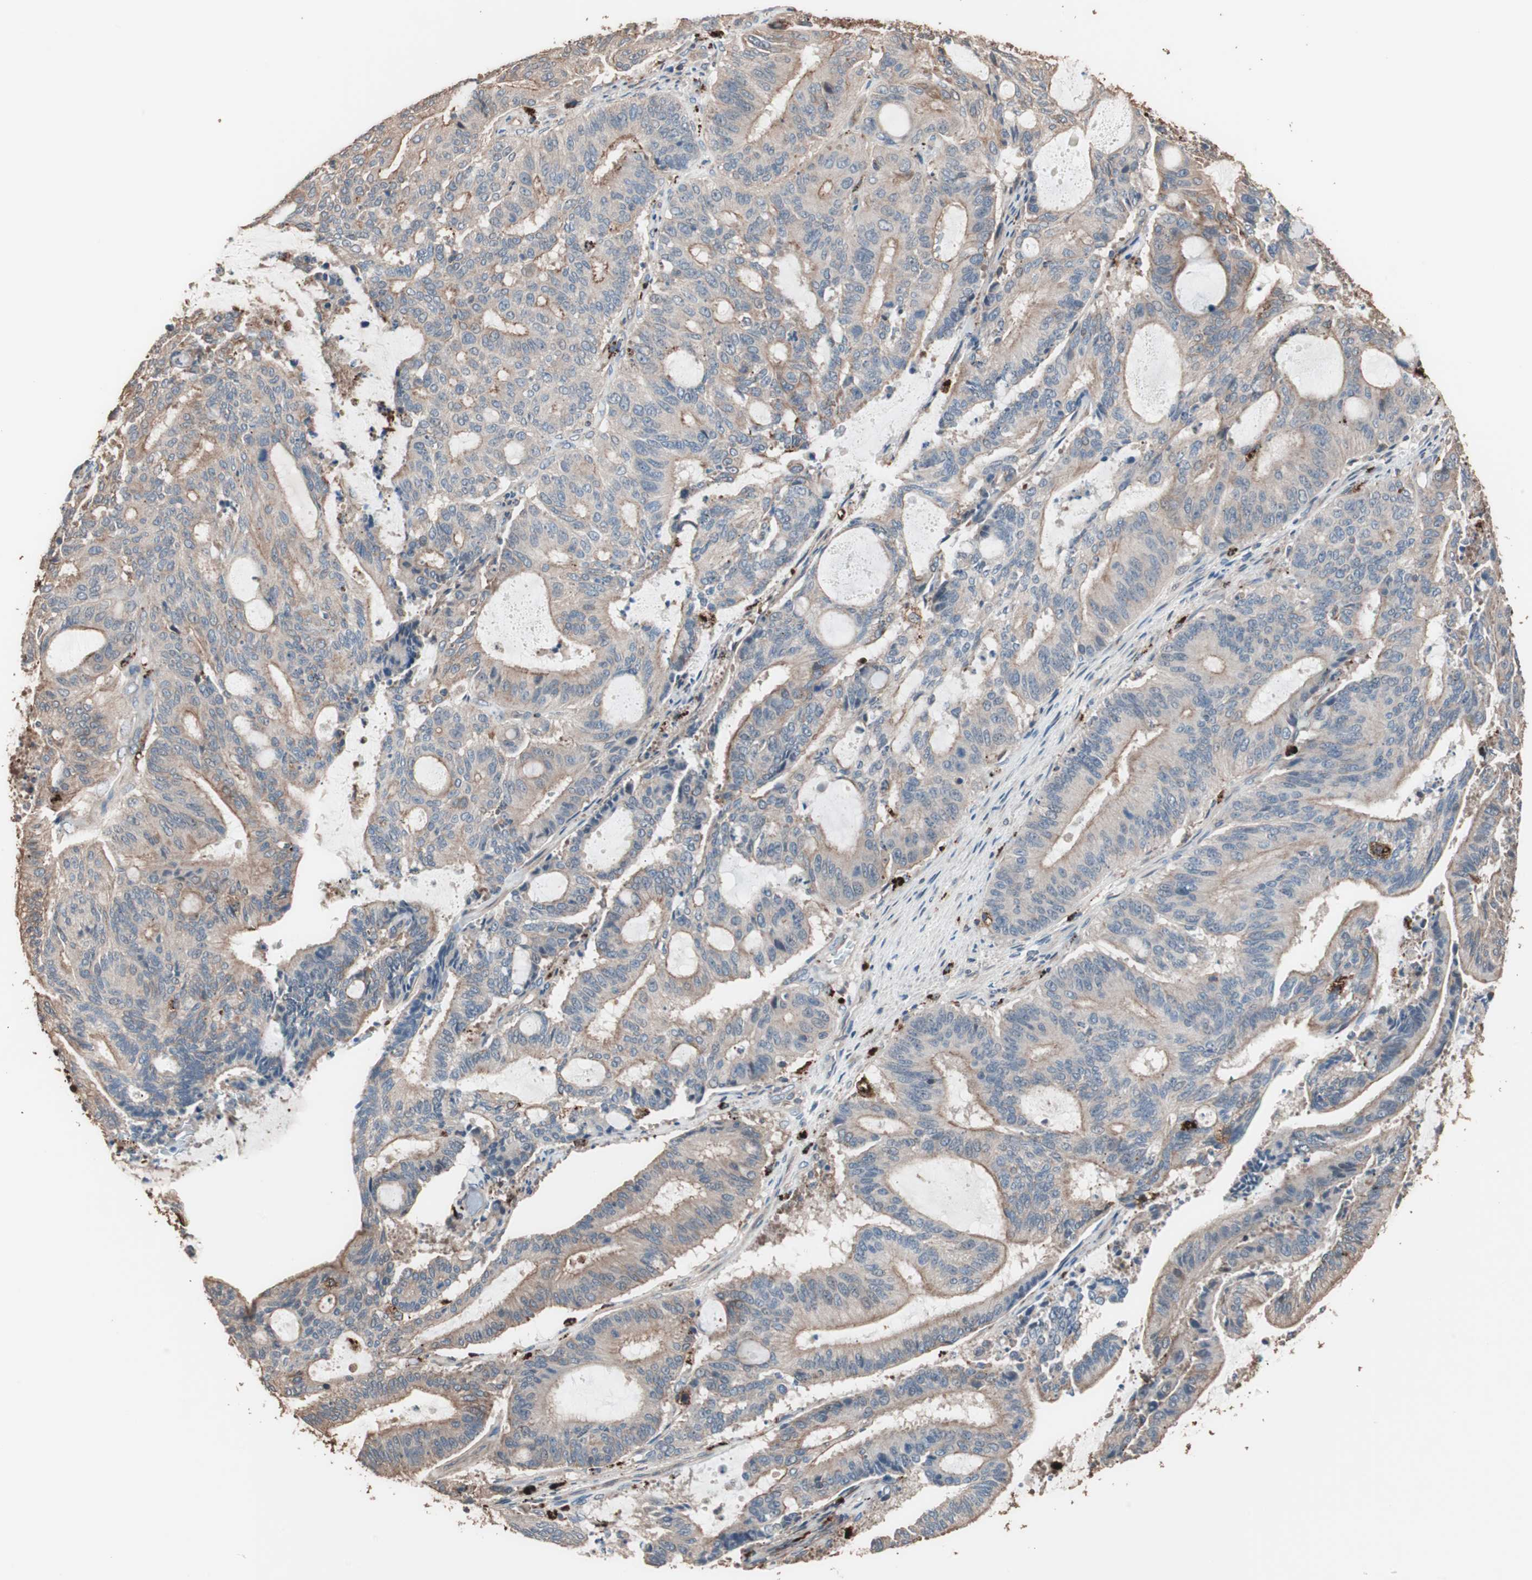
{"staining": {"intensity": "moderate", "quantity": ">75%", "location": "cytoplasmic/membranous"}, "tissue": "liver cancer", "cell_type": "Tumor cells", "image_type": "cancer", "snomed": [{"axis": "morphology", "description": "Cholangiocarcinoma"}, {"axis": "topography", "description": "Liver"}], "caption": "Immunohistochemical staining of human liver cancer (cholangiocarcinoma) demonstrates medium levels of moderate cytoplasmic/membranous positivity in about >75% of tumor cells.", "gene": "CCT3", "patient": {"sex": "female", "age": 73}}